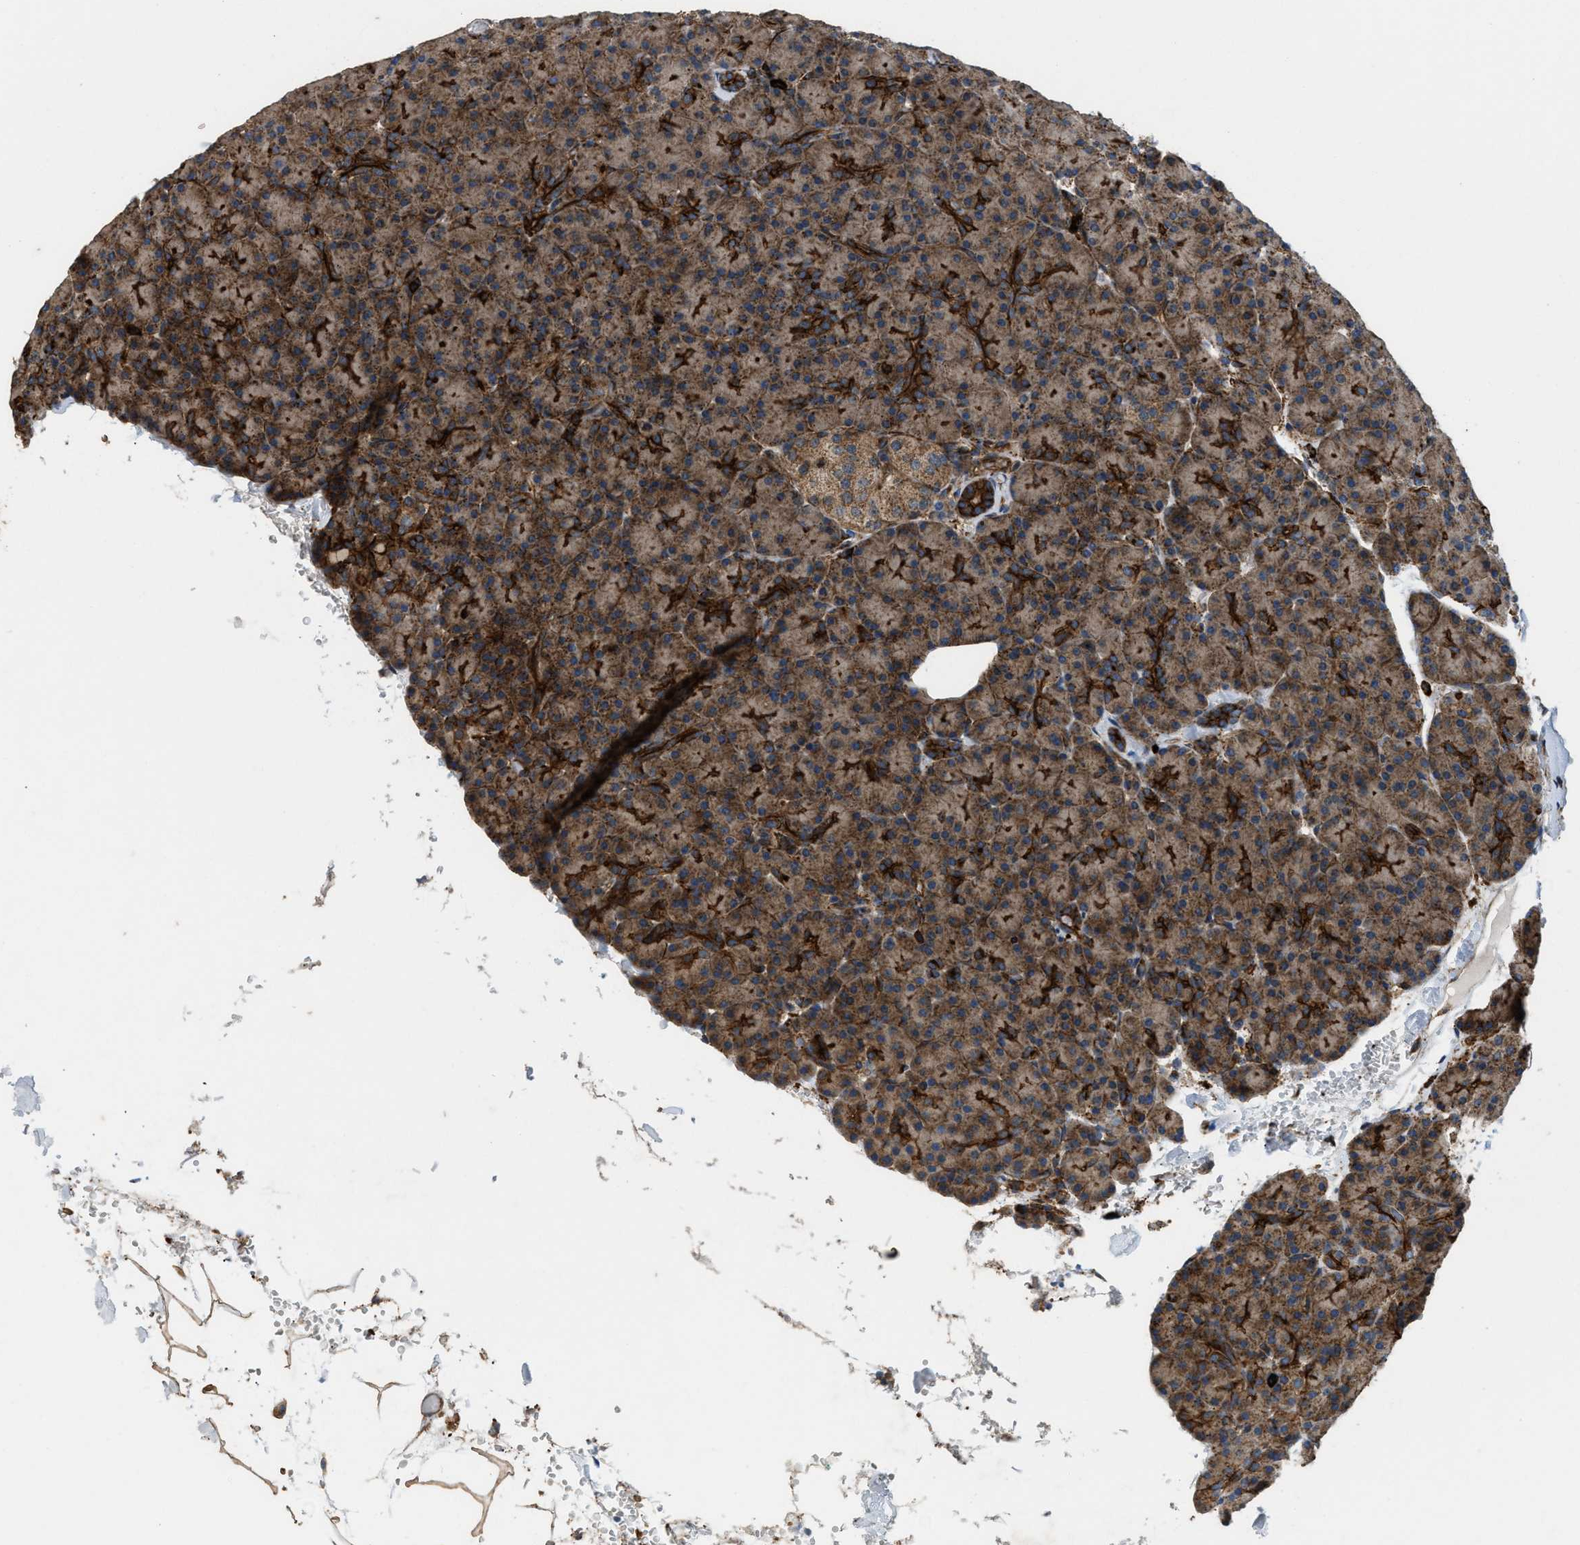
{"staining": {"intensity": "strong", "quantity": "25%-75%", "location": "cytoplasmic/membranous"}, "tissue": "pancreas", "cell_type": "Exocrine glandular cells", "image_type": "normal", "snomed": [{"axis": "morphology", "description": "Normal tissue, NOS"}, {"axis": "topography", "description": "Pancreas"}], "caption": "Immunohistochemistry micrograph of normal pancreas: pancreas stained using immunohistochemistry (IHC) displays high levels of strong protein expression localized specifically in the cytoplasmic/membranous of exocrine glandular cells, appearing as a cytoplasmic/membranous brown color.", "gene": "EGLN1", "patient": {"sex": "female", "age": 43}}